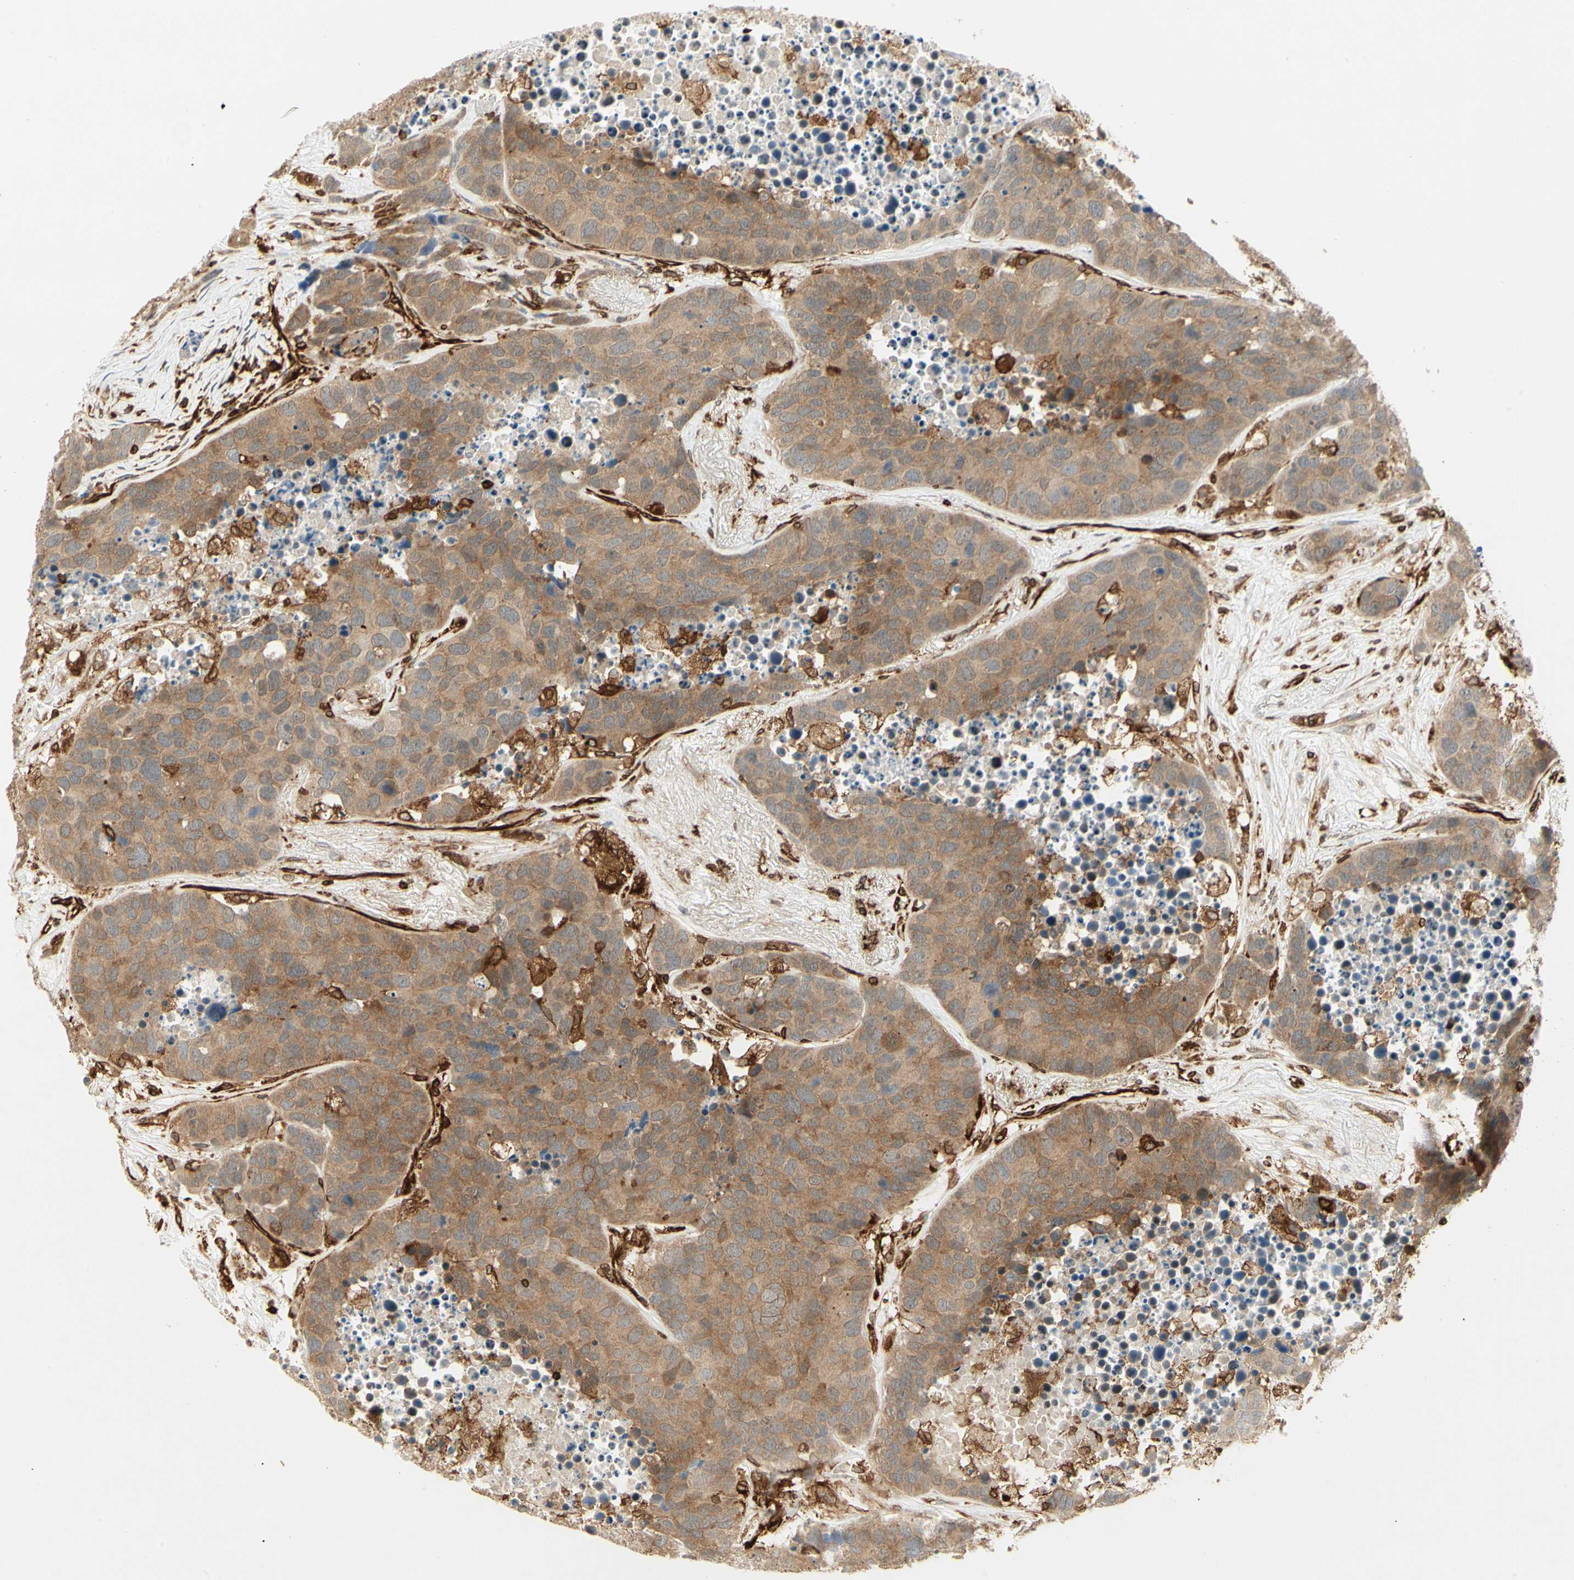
{"staining": {"intensity": "moderate", "quantity": ">75%", "location": "cytoplasmic/membranous"}, "tissue": "carcinoid", "cell_type": "Tumor cells", "image_type": "cancer", "snomed": [{"axis": "morphology", "description": "Carcinoid, malignant, NOS"}, {"axis": "topography", "description": "Lung"}], "caption": "Immunohistochemical staining of malignant carcinoid reveals medium levels of moderate cytoplasmic/membranous positivity in about >75% of tumor cells. (Brightfield microscopy of DAB IHC at high magnification).", "gene": "TAPBP", "patient": {"sex": "male", "age": 60}}